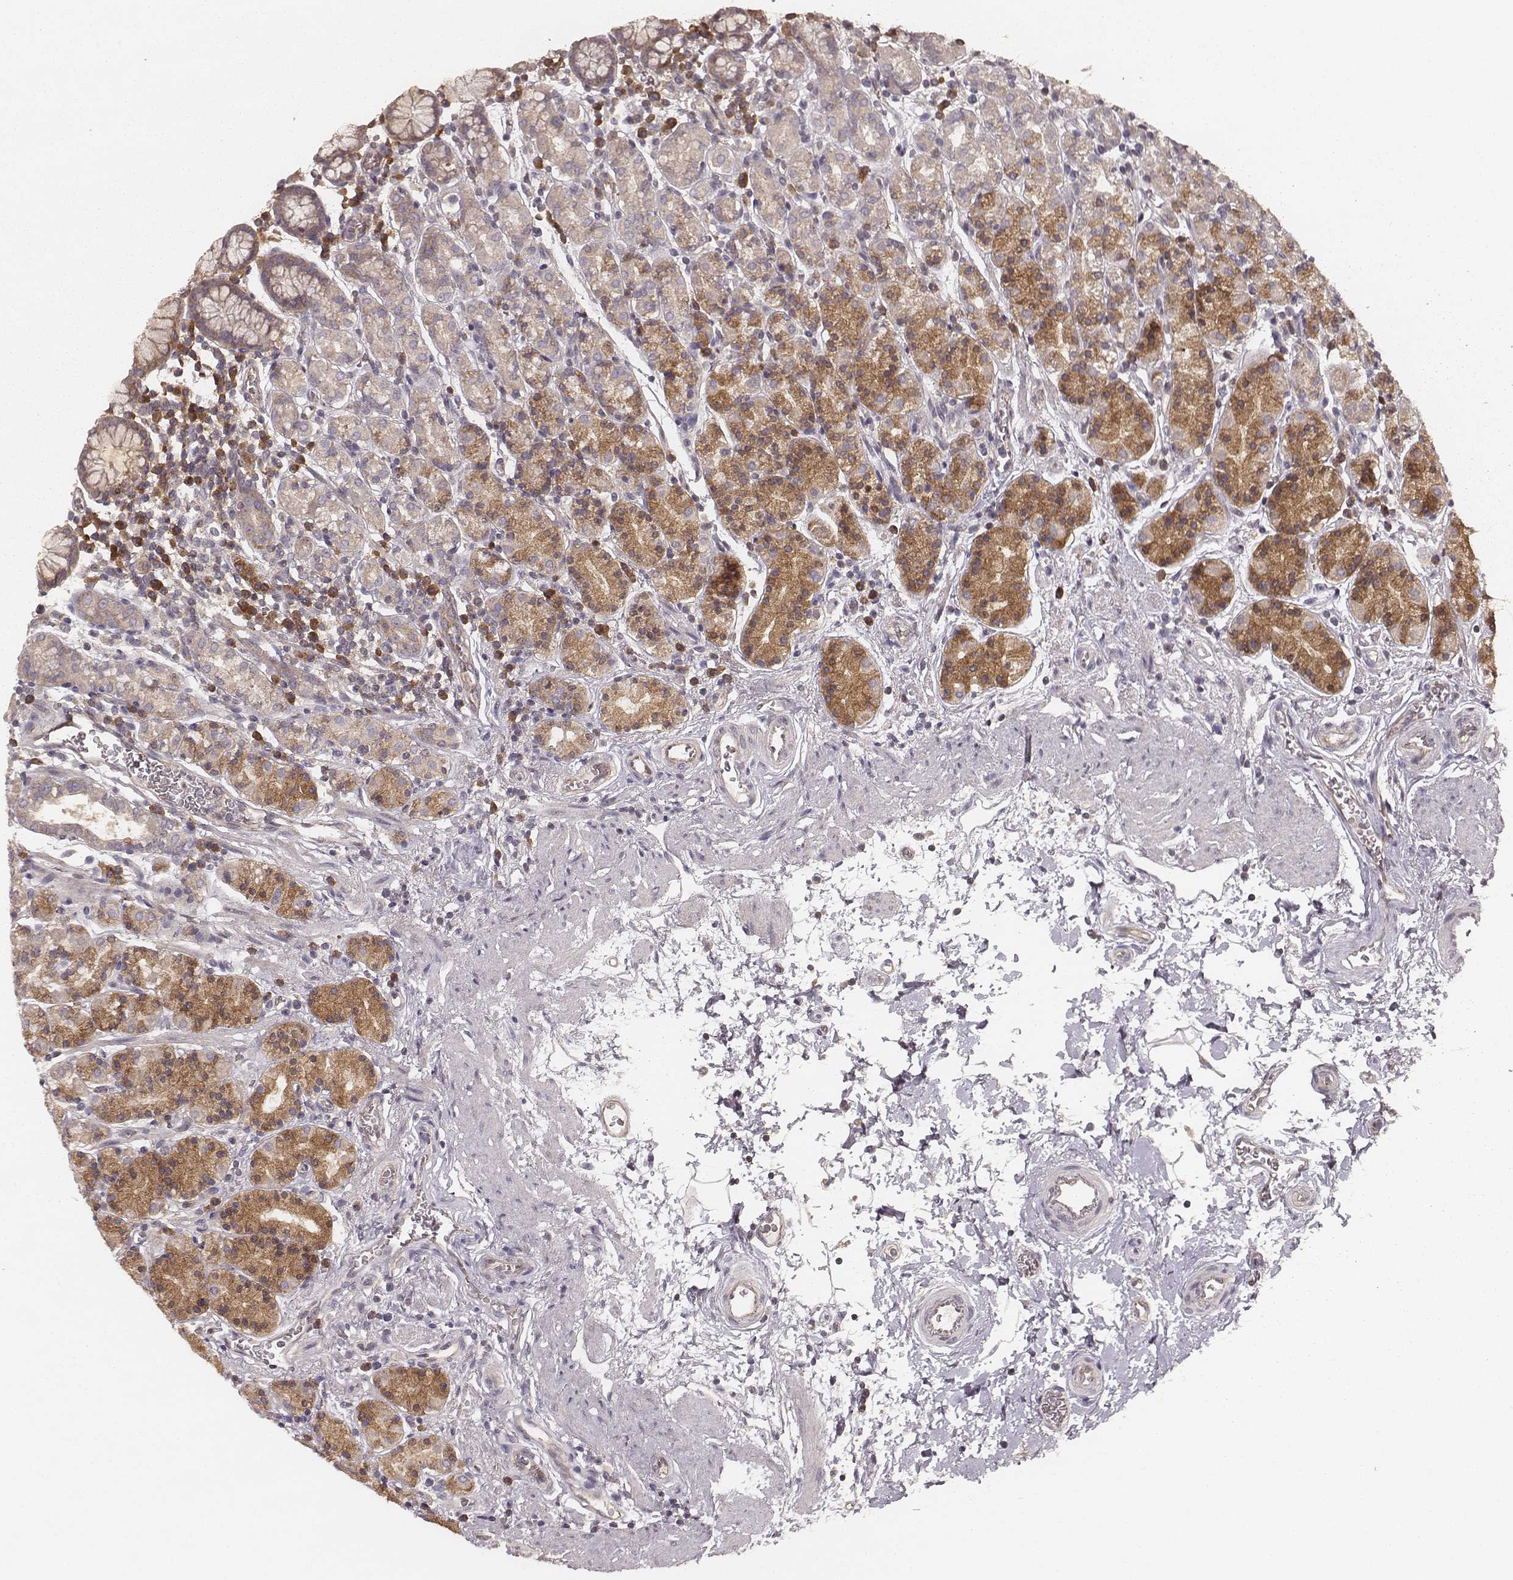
{"staining": {"intensity": "moderate", "quantity": "25%-75%", "location": "cytoplasmic/membranous"}, "tissue": "stomach", "cell_type": "Glandular cells", "image_type": "normal", "snomed": [{"axis": "morphology", "description": "Normal tissue, NOS"}, {"axis": "topography", "description": "Stomach, upper"}, {"axis": "topography", "description": "Stomach"}], "caption": "The micrograph shows staining of normal stomach, revealing moderate cytoplasmic/membranous protein positivity (brown color) within glandular cells. The staining was performed using DAB, with brown indicating positive protein expression. Nuclei are stained blue with hematoxylin.", "gene": "CARS1", "patient": {"sex": "male", "age": 62}}